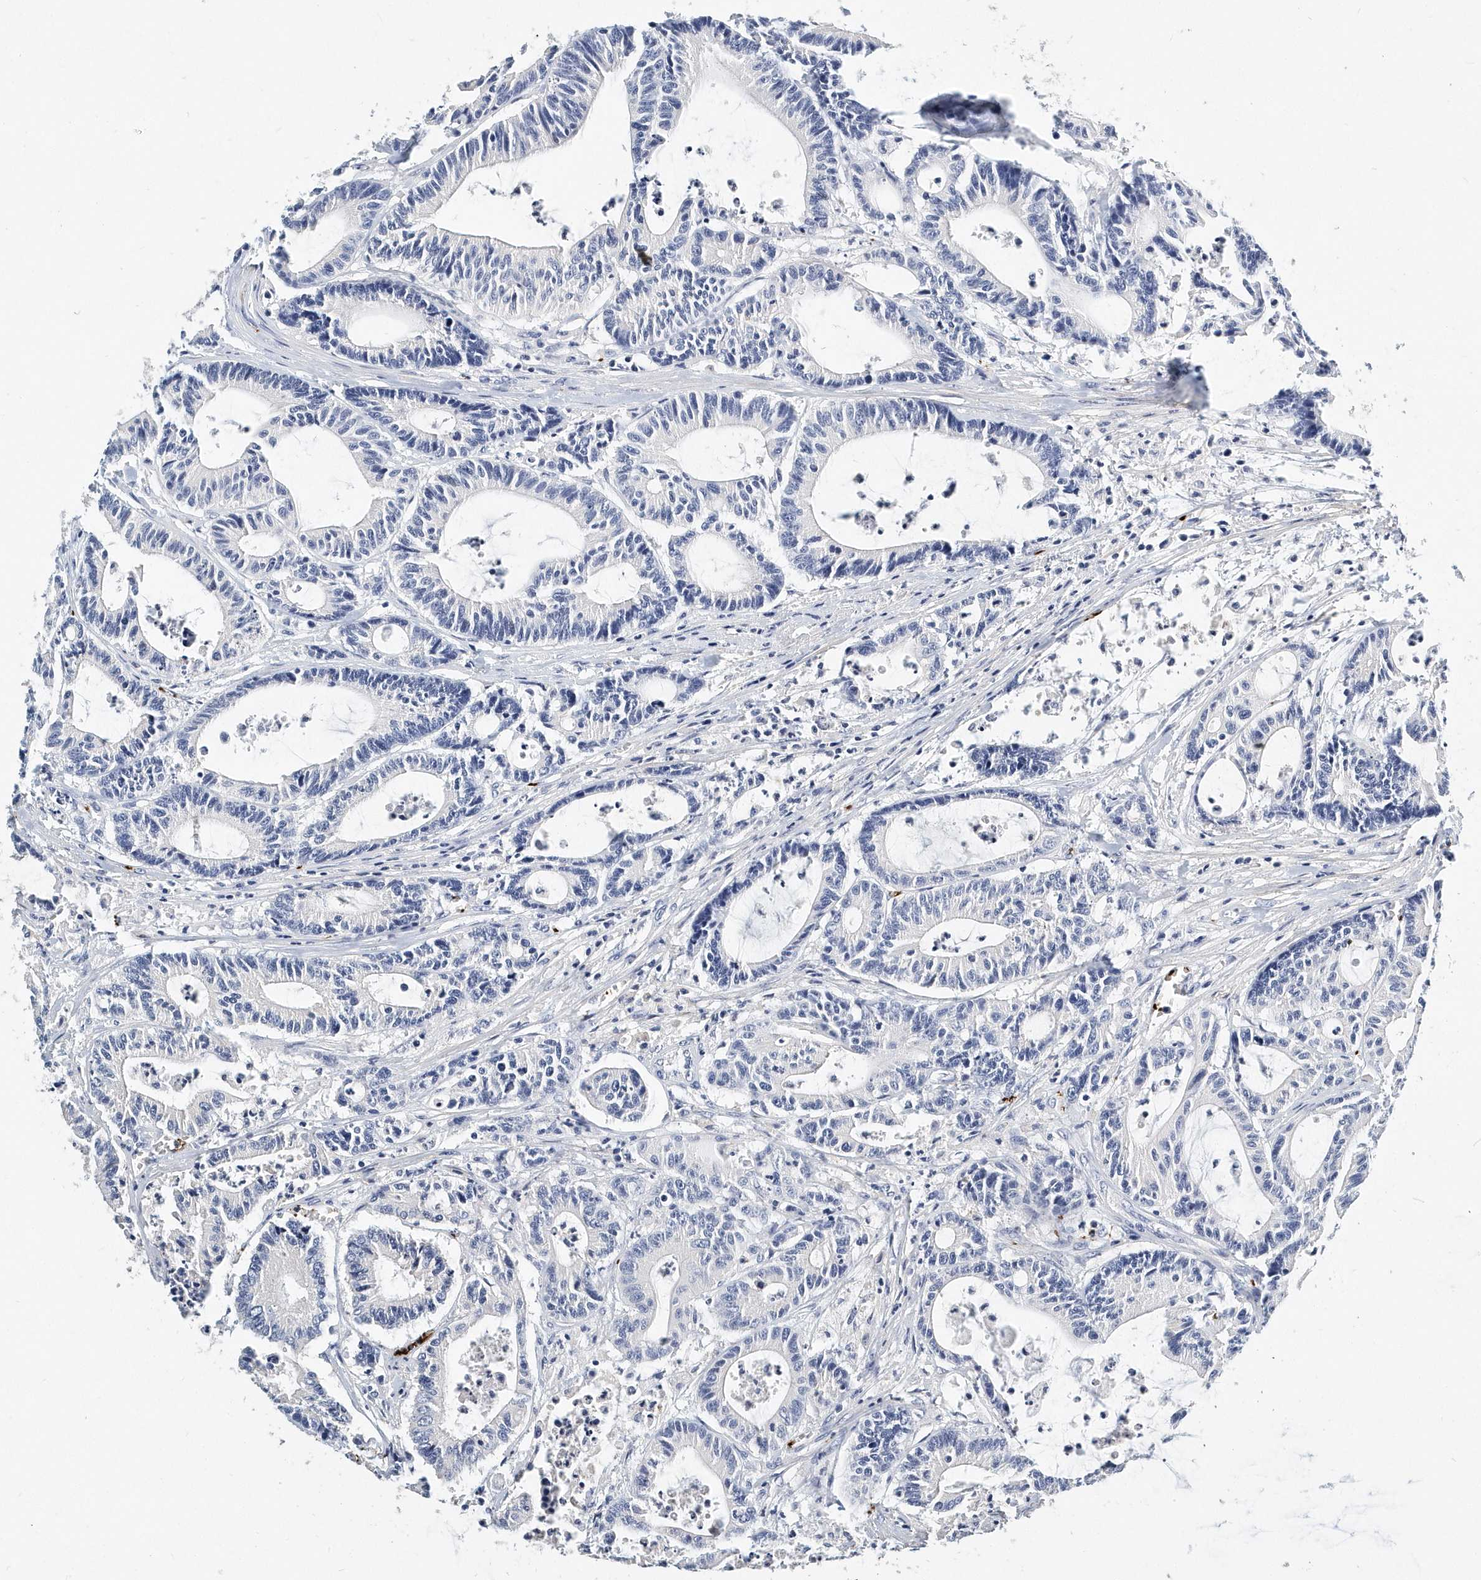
{"staining": {"intensity": "negative", "quantity": "none", "location": "none"}, "tissue": "colorectal cancer", "cell_type": "Tumor cells", "image_type": "cancer", "snomed": [{"axis": "morphology", "description": "Adenocarcinoma, NOS"}, {"axis": "topography", "description": "Colon"}], "caption": "Adenocarcinoma (colorectal) was stained to show a protein in brown. There is no significant staining in tumor cells.", "gene": "ITGA2B", "patient": {"sex": "female", "age": 84}}